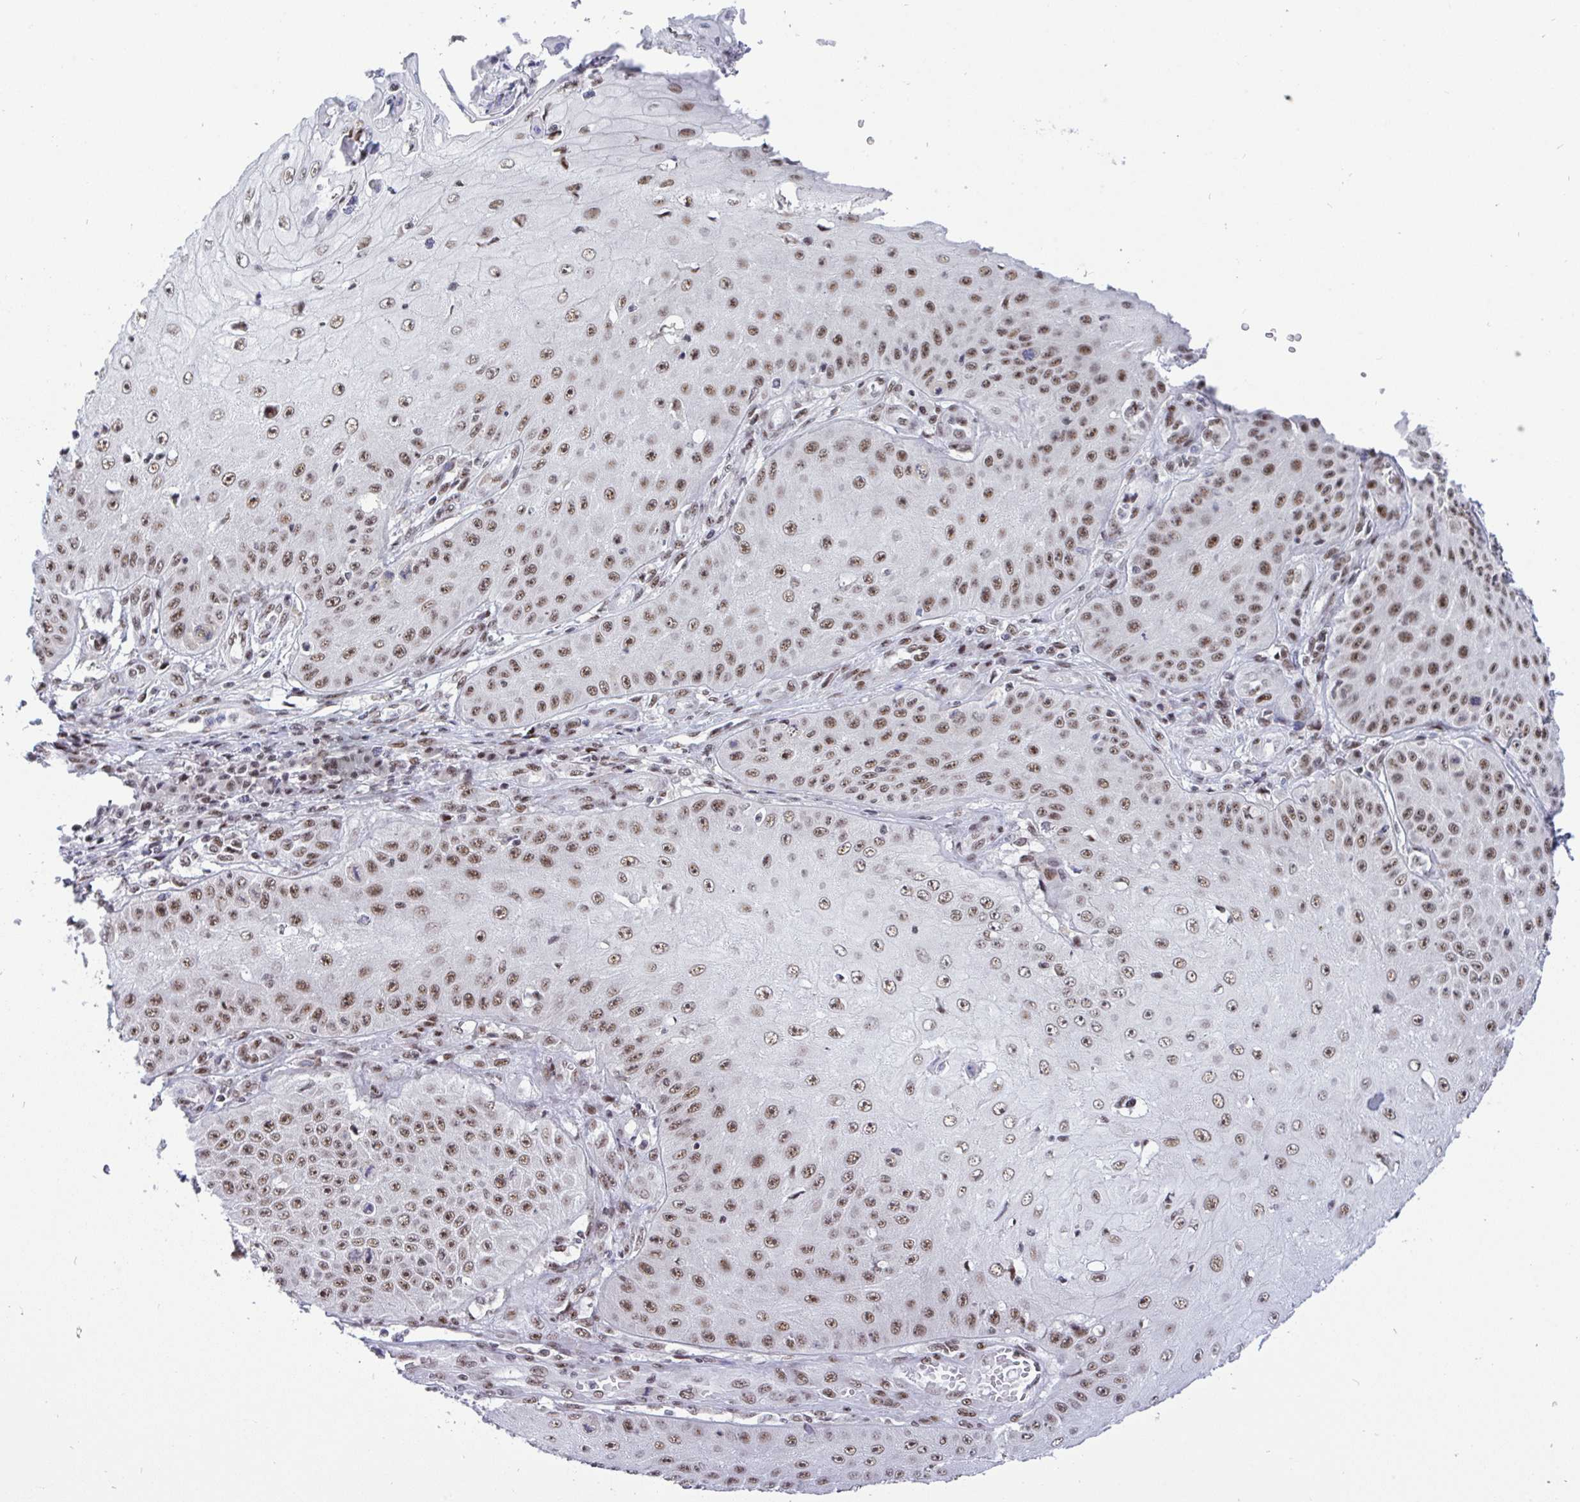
{"staining": {"intensity": "moderate", "quantity": ">75%", "location": "nuclear"}, "tissue": "skin cancer", "cell_type": "Tumor cells", "image_type": "cancer", "snomed": [{"axis": "morphology", "description": "Squamous cell carcinoma, NOS"}, {"axis": "topography", "description": "Skin"}], "caption": "Moderate nuclear expression for a protein is appreciated in about >75% of tumor cells of skin squamous cell carcinoma using immunohistochemistry (IHC).", "gene": "WBP11", "patient": {"sex": "male", "age": 70}}